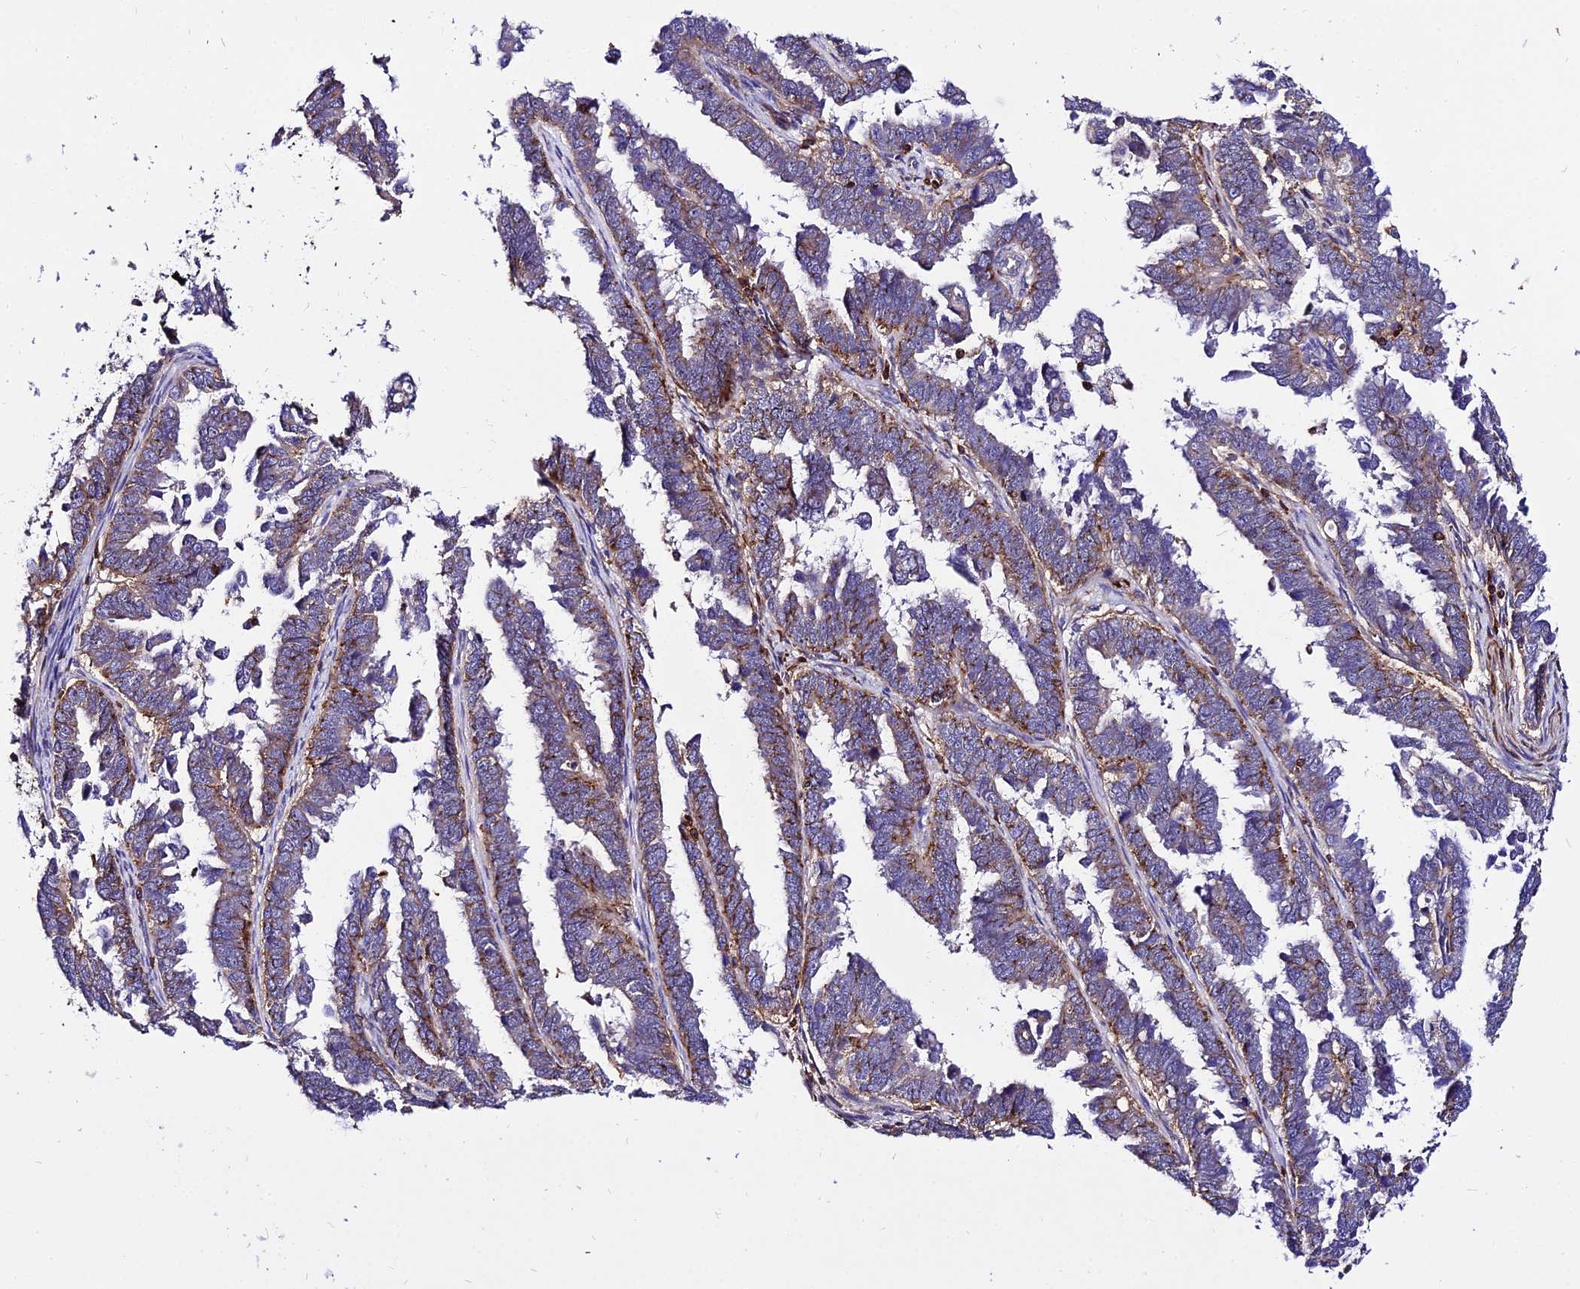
{"staining": {"intensity": "moderate", "quantity": "25%-75%", "location": "cytoplasmic/membranous"}, "tissue": "endometrial cancer", "cell_type": "Tumor cells", "image_type": "cancer", "snomed": [{"axis": "morphology", "description": "Adenocarcinoma, NOS"}, {"axis": "topography", "description": "Endometrium"}], "caption": "This image exhibits immunohistochemistry (IHC) staining of endometrial adenocarcinoma, with medium moderate cytoplasmic/membranous positivity in about 25%-75% of tumor cells.", "gene": "CSRP1", "patient": {"sex": "female", "age": 75}}